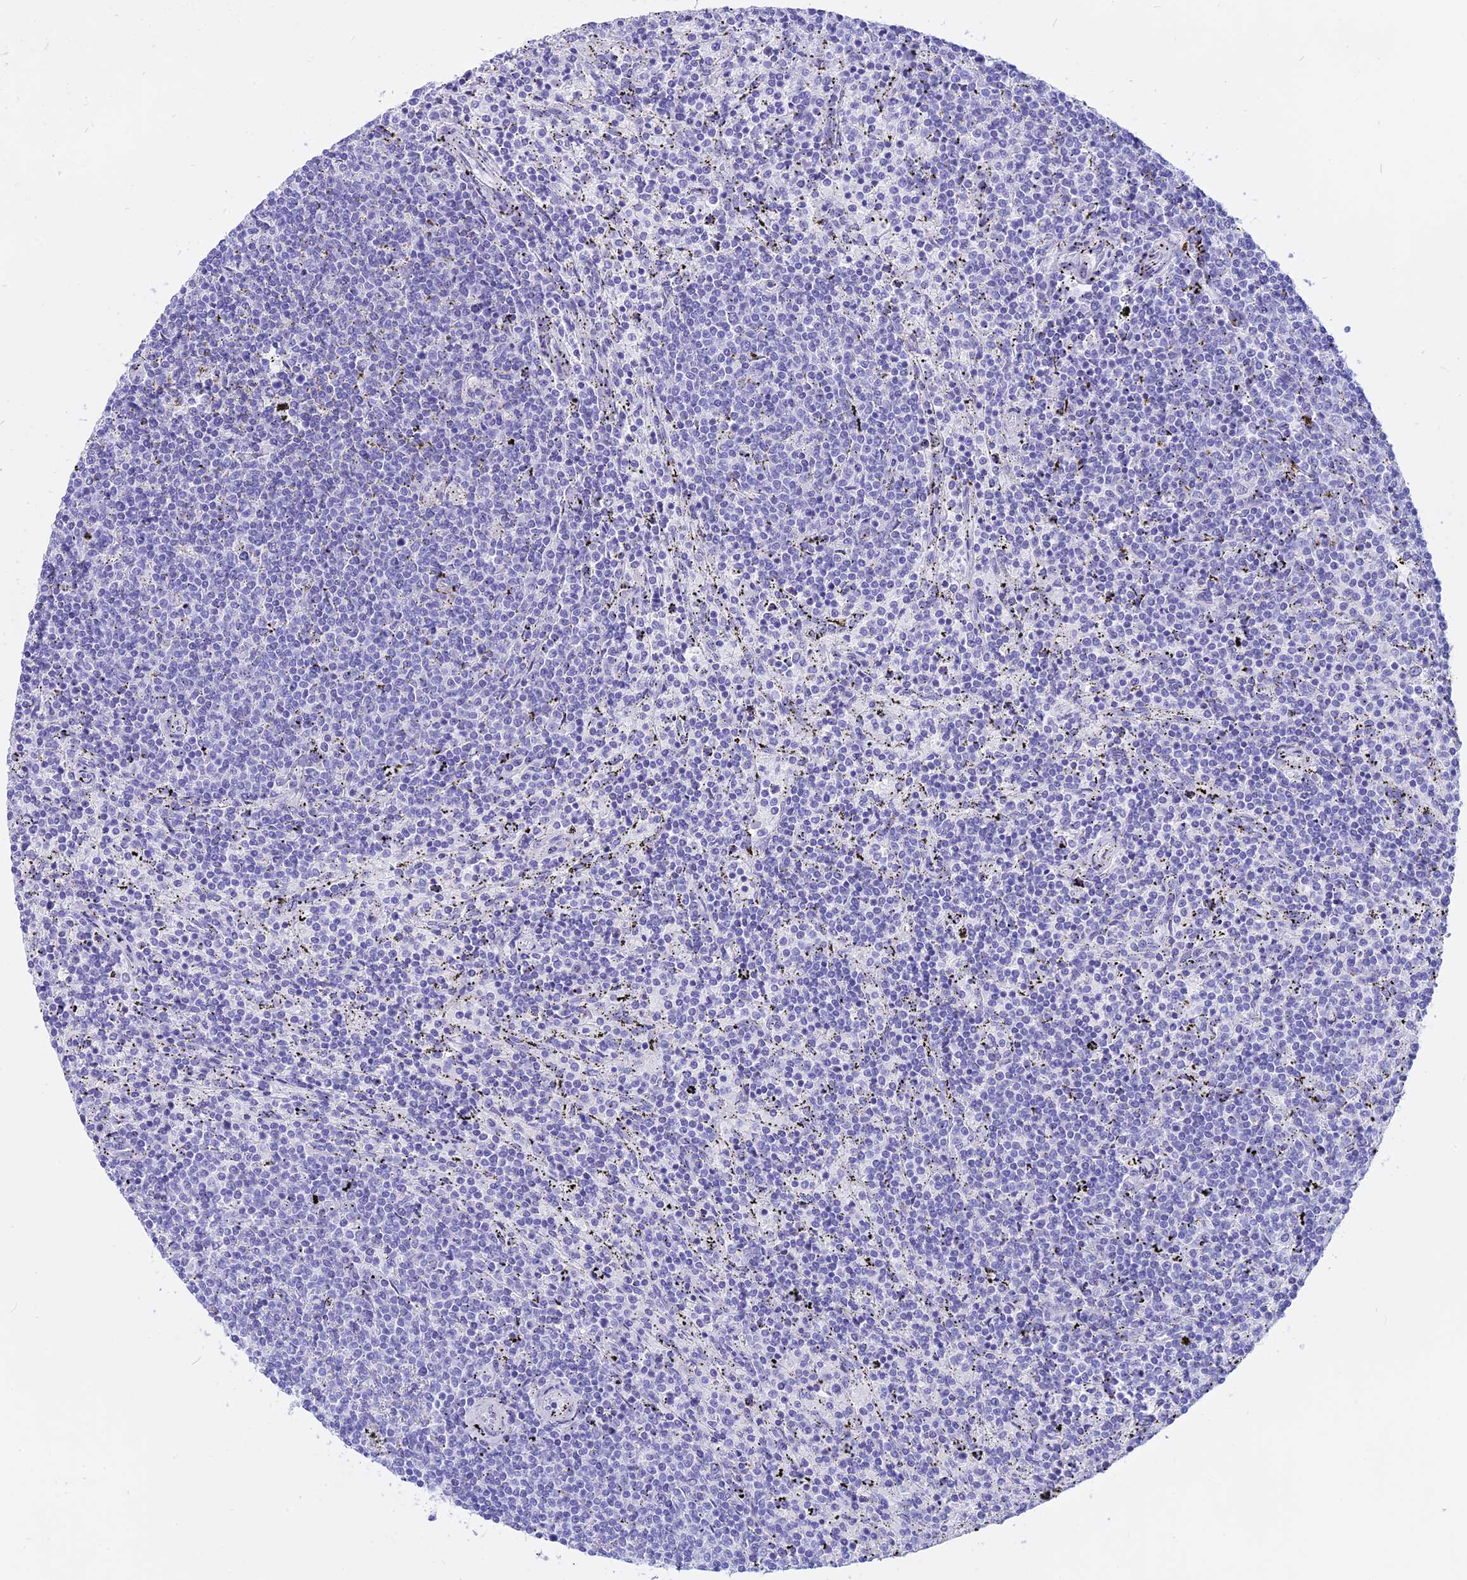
{"staining": {"intensity": "negative", "quantity": "none", "location": "none"}, "tissue": "lymphoma", "cell_type": "Tumor cells", "image_type": "cancer", "snomed": [{"axis": "morphology", "description": "Malignant lymphoma, non-Hodgkin's type, Low grade"}, {"axis": "topography", "description": "Spleen"}], "caption": "DAB immunohistochemical staining of lymphoma exhibits no significant positivity in tumor cells. The staining is performed using DAB (3,3'-diaminobenzidine) brown chromogen with nuclei counter-stained in using hematoxylin.", "gene": "ISCA1", "patient": {"sex": "female", "age": 50}}